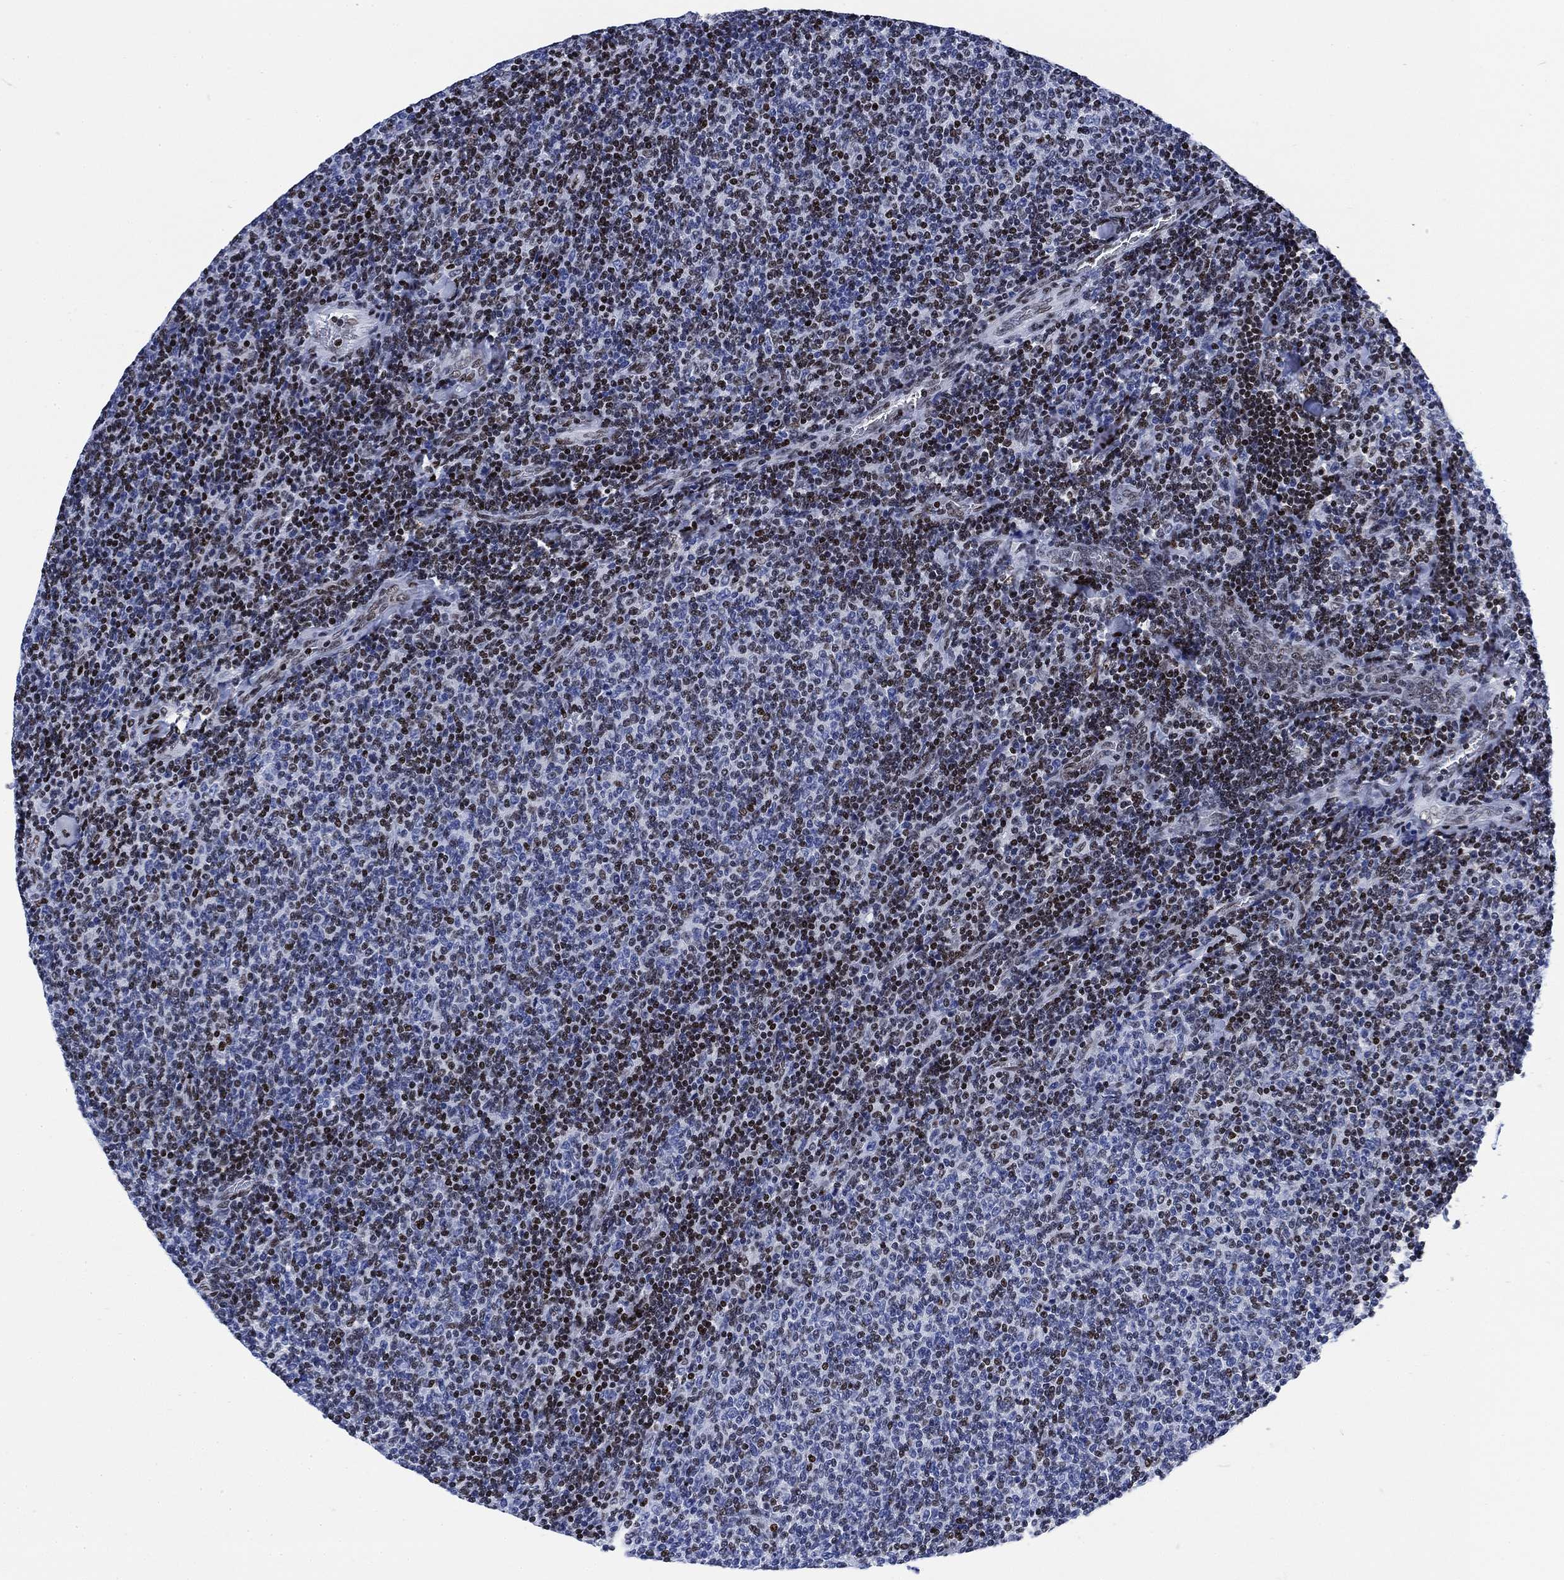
{"staining": {"intensity": "moderate", "quantity": "25%-75%", "location": "nuclear"}, "tissue": "lymphoma", "cell_type": "Tumor cells", "image_type": "cancer", "snomed": [{"axis": "morphology", "description": "Malignant lymphoma, non-Hodgkin's type, Low grade"}, {"axis": "topography", "description": "Lymph node"}], "caption": "A brown stain shows moderate nuclear staining of a protein in lymphoma tumor cells. Nuclei are stained in blue.", "gene": "H1-10", "patient": {"sex": "male", "age": 52}}